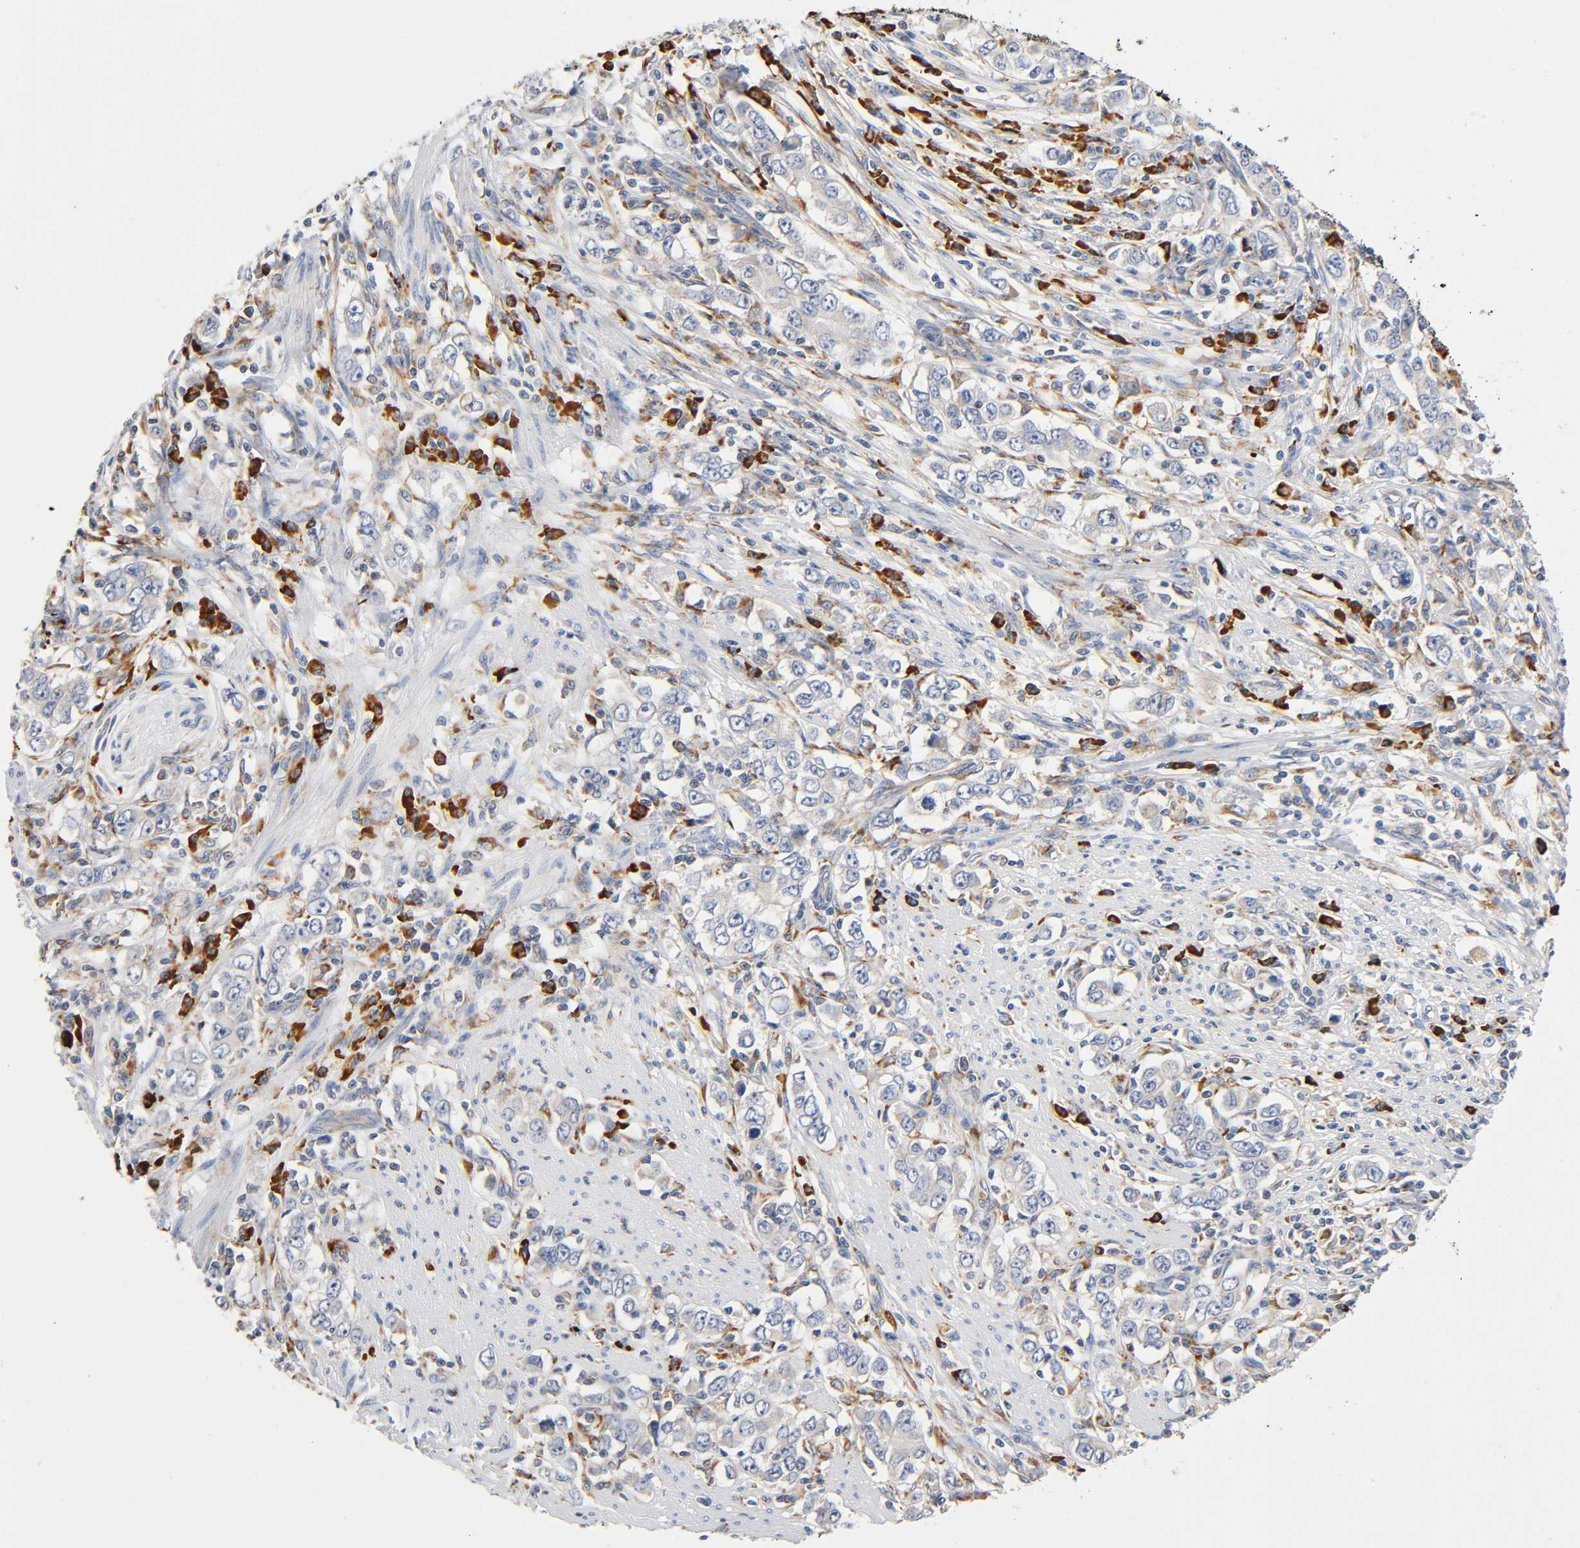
{"staining": {"intensity": "weak", "quantity": "25%-75%", "location": "cytoplasmic/membranous"}, "tissue": "stomach cancer", "cell_type": "Tumor cells", "image_type": "cancer", "snomed": [{"axis": "morphology", "description": "Adenocarcinoma, NOS"}, {"axis": "topography", "description": "Stomach, lower"}], "caption": "A histopathology image showing weak cytoplasmic/membranous positivity in about 25%-75% of tumor cells in stomach adenocarcinoma, as visualized by brown immunohistochemical staining.", "gene": "UCKL1", "patient": {"sex": "female", "age": 72}}